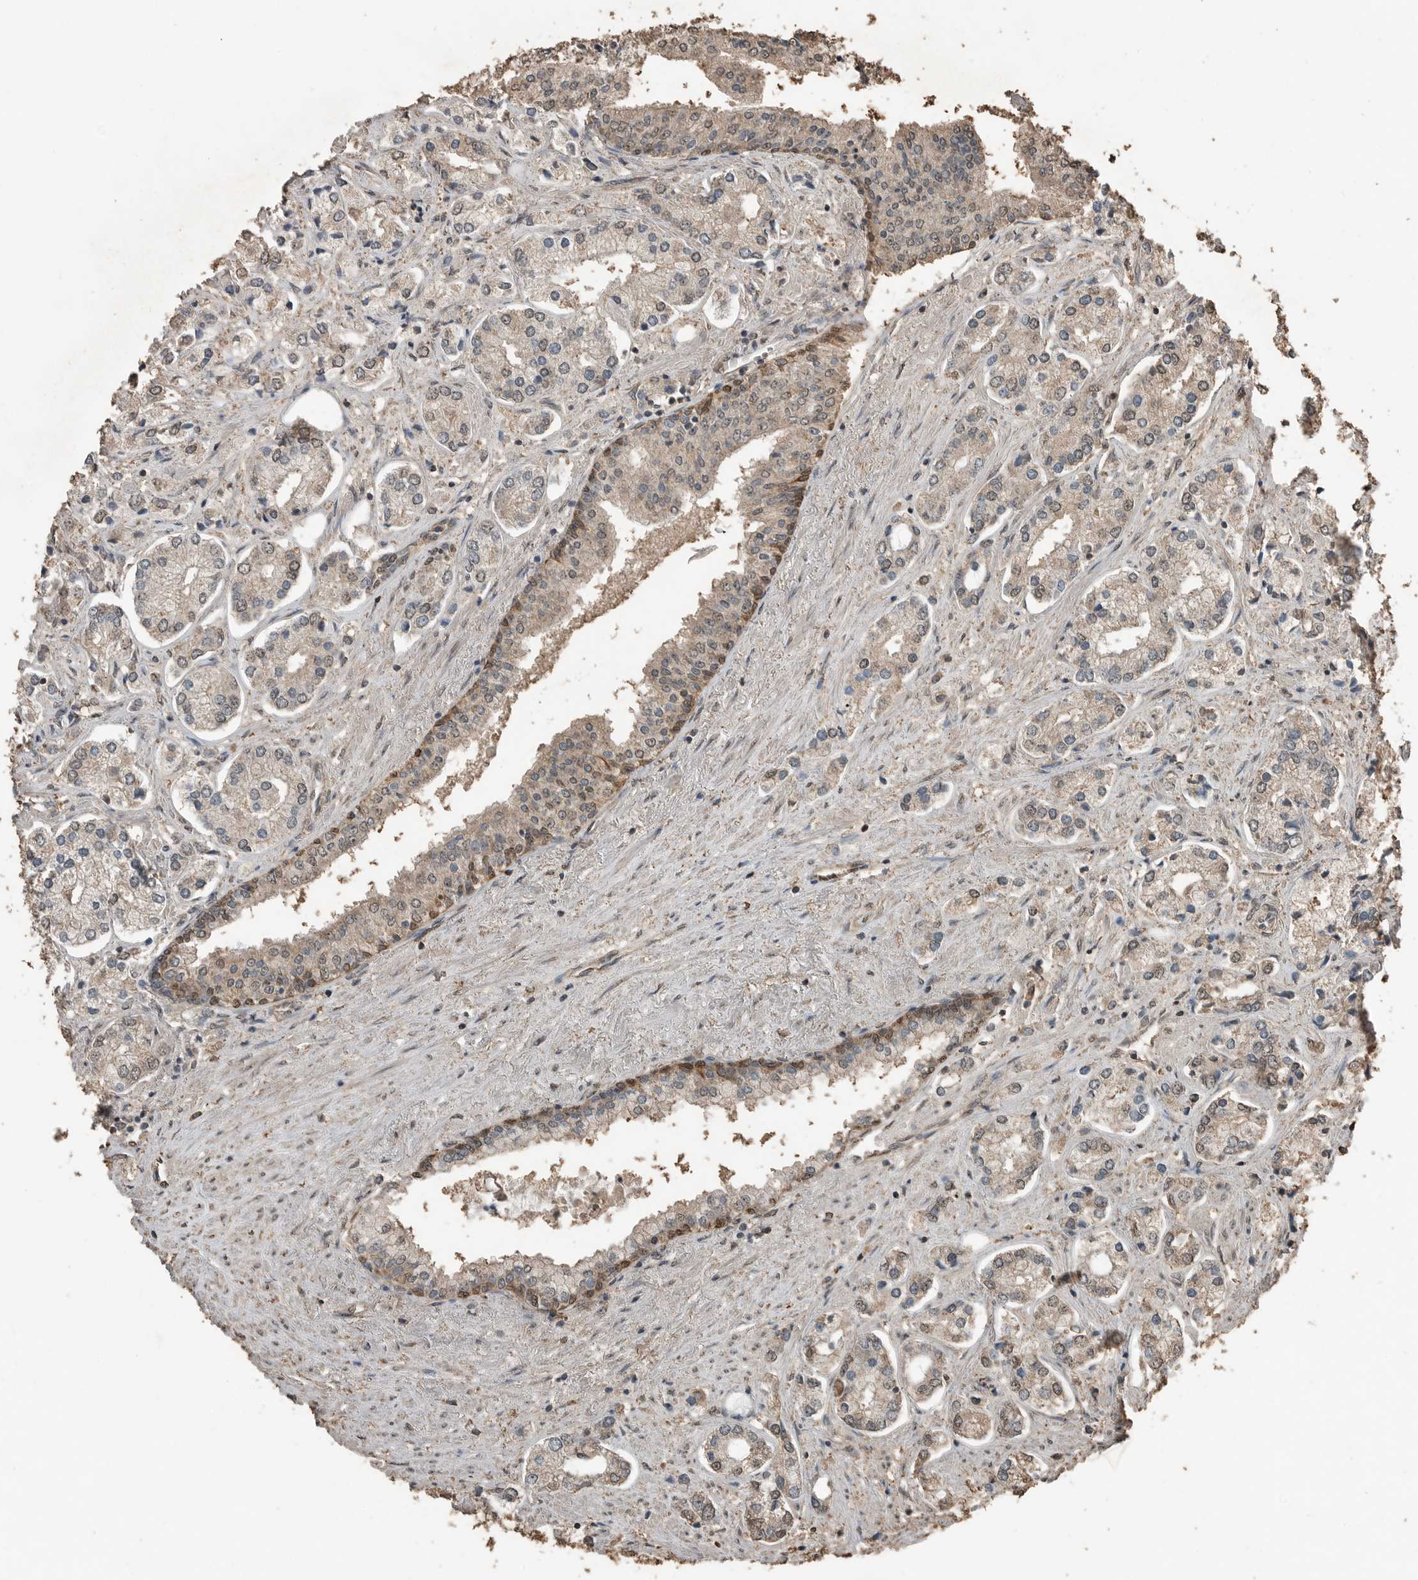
{"staining": {"intensity": "weak", "quantity": "25%-75%", "location": "cytoplasmic/membranous,nuclear"}, "tissue": "prostate cancer", "cell_type": "Tumor cells", "image_type": "cancer", "snomed": [{"axis": "morphology", "description": "Adenocarcinoma, High grade"}, {"axis": "topography", "description": "Prostate"}], "caption": "Immunohistochemistry staining of prostate cancer (high-grade adenocarcinoma), which reveals low levels of weak cytoplasmic/membranous and nuclear expression in approximately 25%-75% of tumor cells indicating weak cytoplasmic/membranous and nuclear protein staining. The staining was performed using DAB (brown) for protein detection and nuclei were counterstained in hematoxylin (blue).", "gene": "BLZF1", "patient": {"sex": "male", "age": 66}}